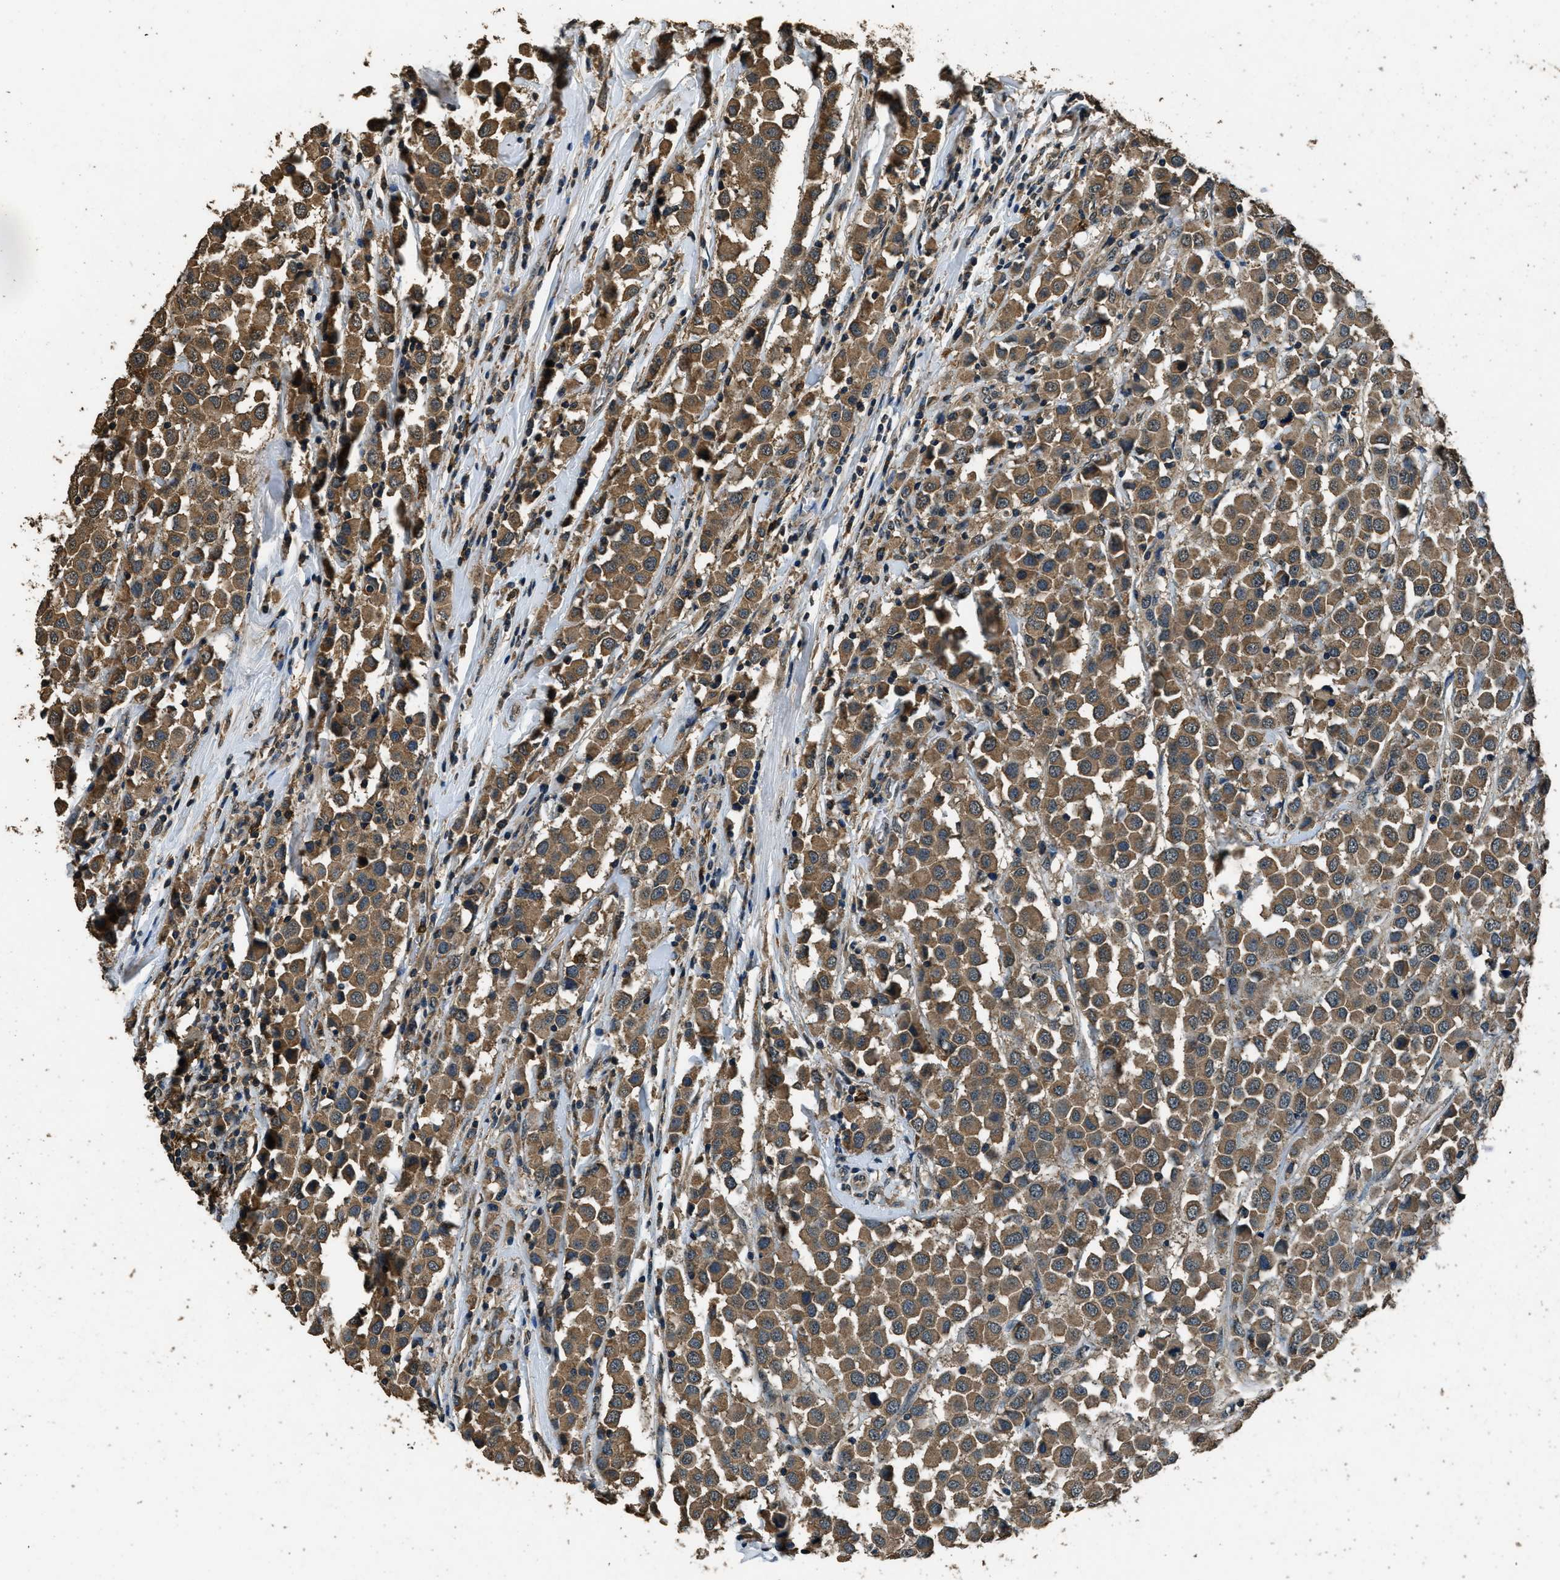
{"staining": {"intensity": "moderate", "quantity": ">75%", "location": "cytoplasmic/membranous"}, "tissue": "breast cancer", "cell_type": "Tumor cells", "image_type": "cancer", "snomed": [{"axis": "morphology", "description": "Duct carcinoma"}, {"axis": "topography", "description": "Breast"}], "caption": "Human breast cancer stained with a protein marker exhibits moderate staining in tumor cells.", "gene": "SALL3", "patient": {"sex": "female", "age": 61}}